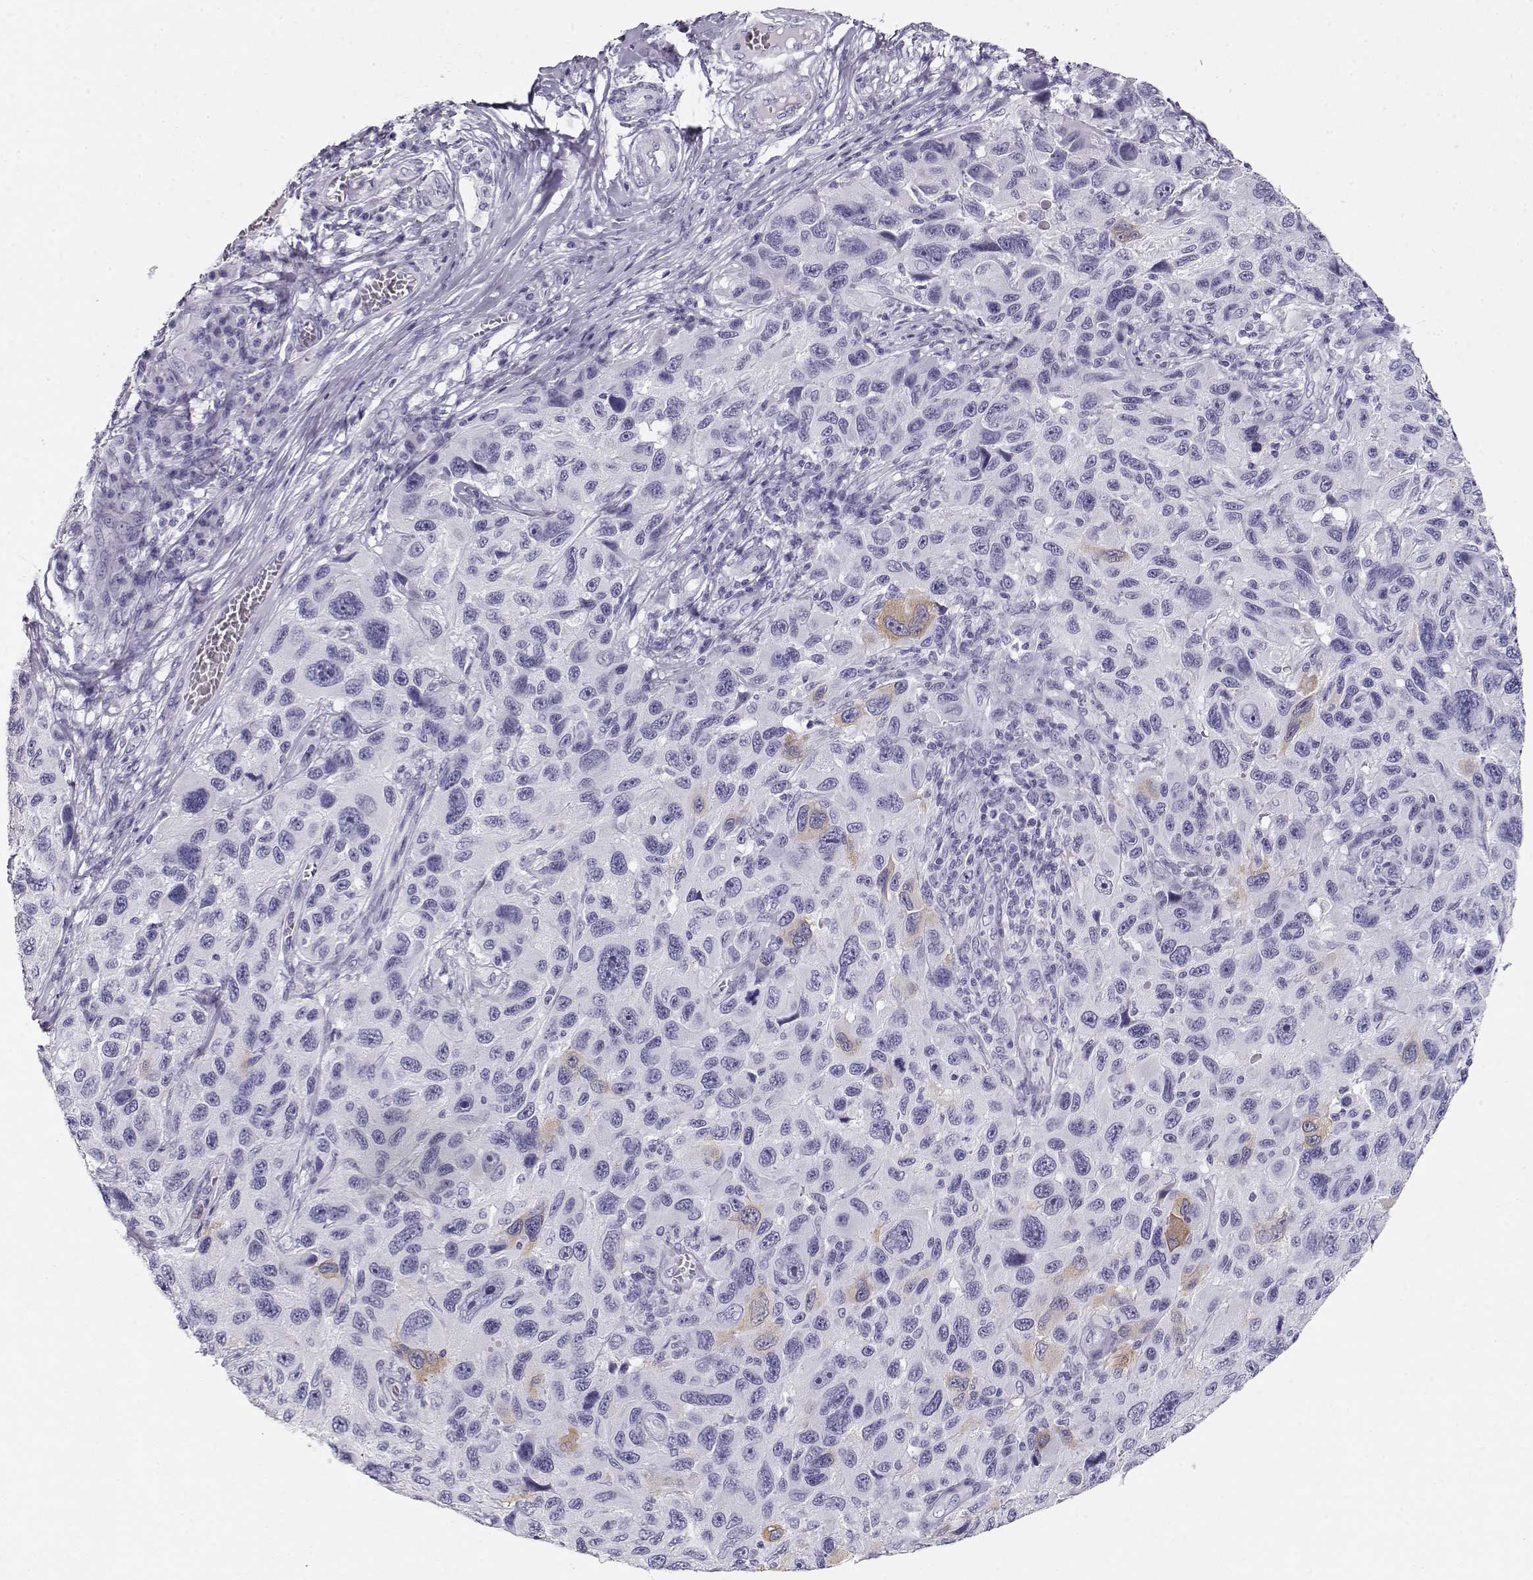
{"staining": {"intensity": "negative", "quantity": "none", "location": "none"}, "tissue": "melanoma", "cell_type": "Tumor cells", "image_type": "cancer", "snomed": [{"axis": "morphology", "description": "Malignant melanoma, NOS"}, {"axis": "topography", "description": "Skin"}], "caption": "DAB (3,3'-diaminobenzidine) immunohistochemical staining of human malignant melanoma exhibits no significant staining in tumor cells.", "gene": "MAGEC1", "patient": {"sex": "male", "age": 53}}